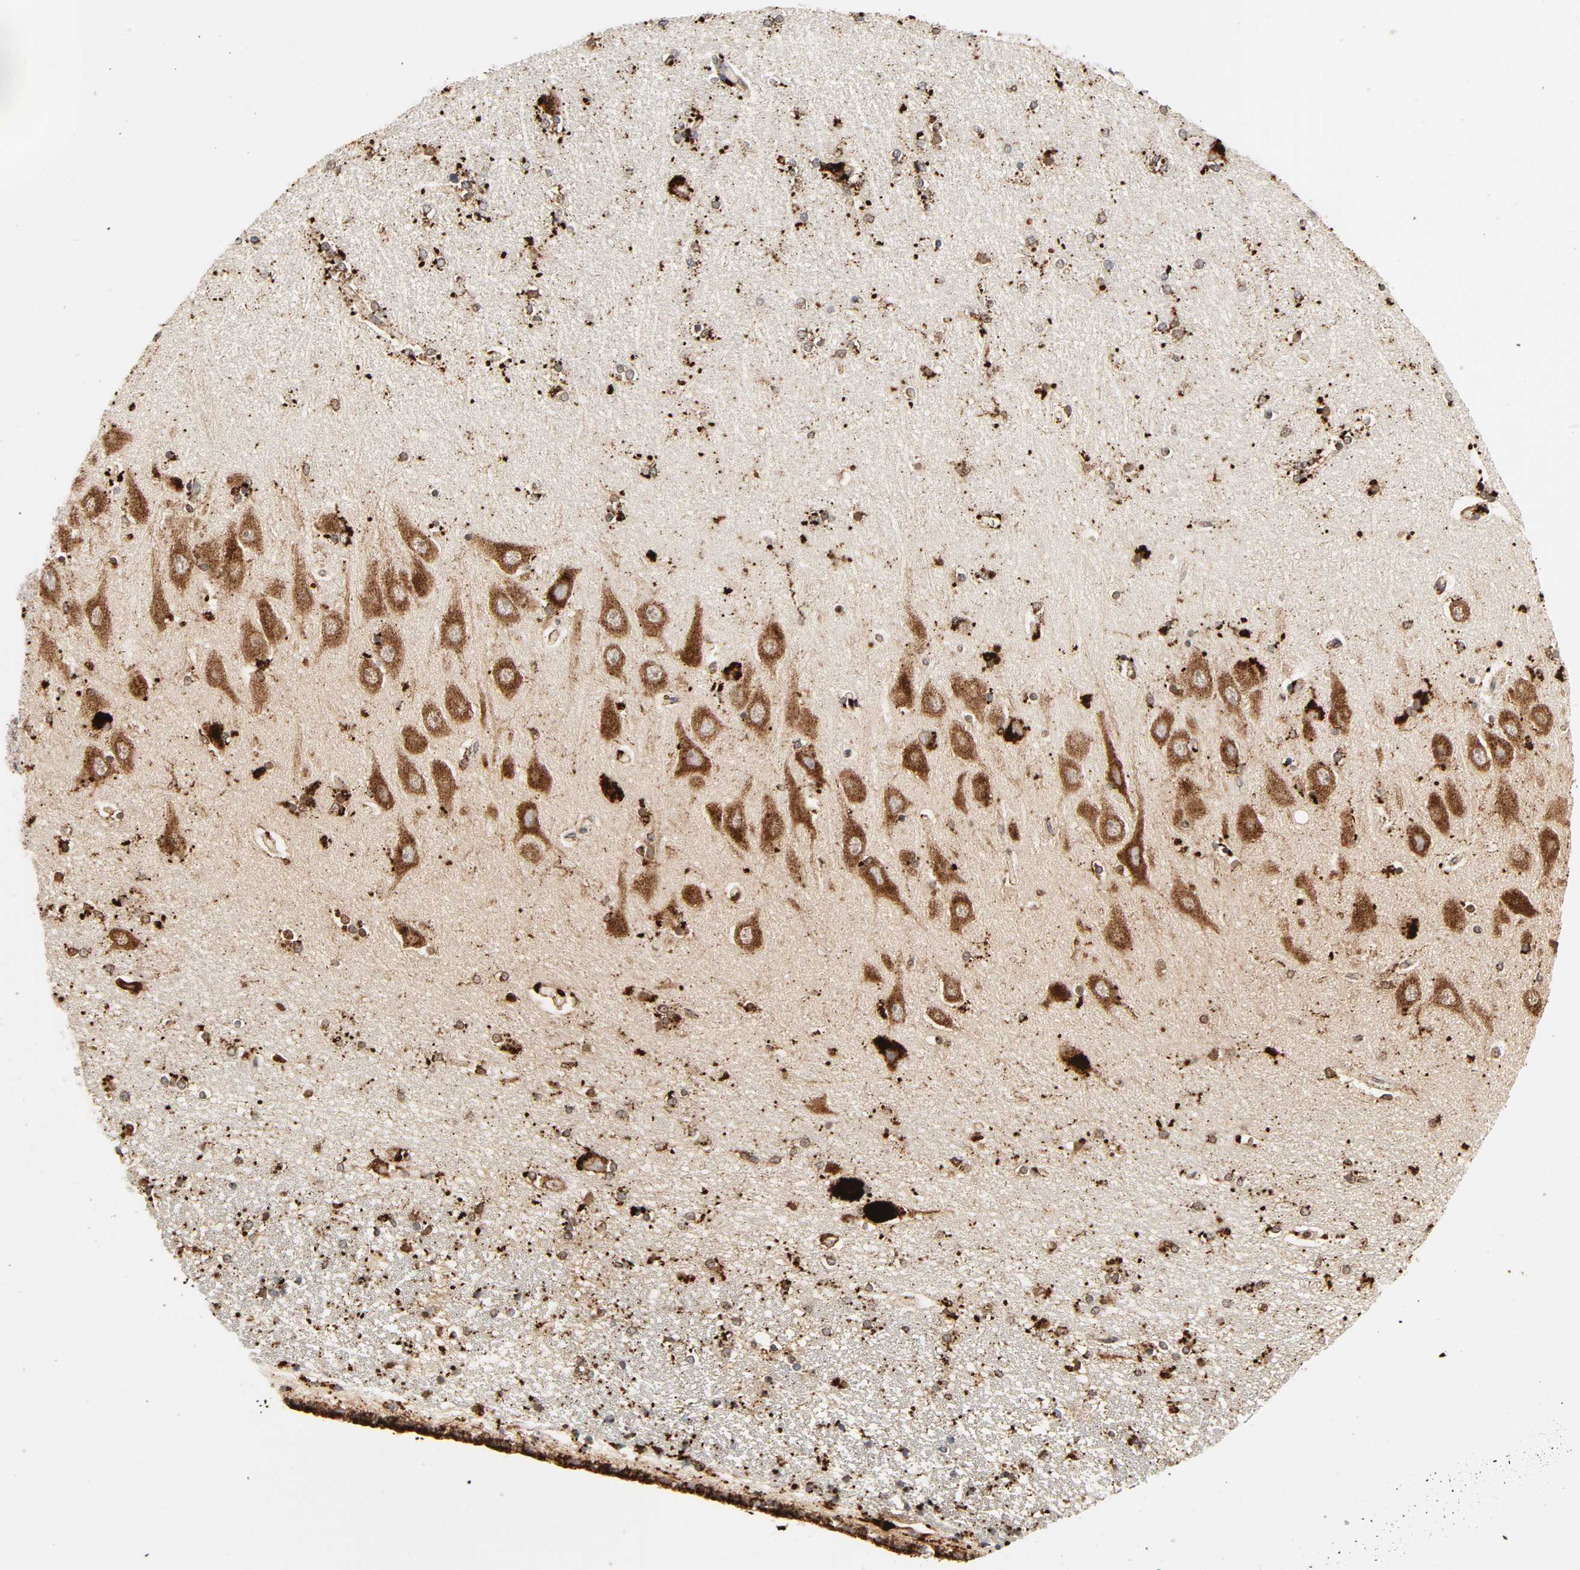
{"staining": {"intensity": "strong", "quantity": ">75%", "location": "cytoplasmic/membranous"}, "tissue": "hippocampus", "cell_type": "Glial cells", "image_type": "normal", "snomed": [{"axis": "morphology", "description": "Normal tissue, NOS"}, {"axis": "topography", "description": "Hippocampus"}], "caption": "Protein expression by IHC reveals strong cytoplasmic/membranous expression in approximately >75% of glial cells in unremarkable hippocampus.", "gene": "PSAP", "patient": {"sex": "female", "age": 54}}